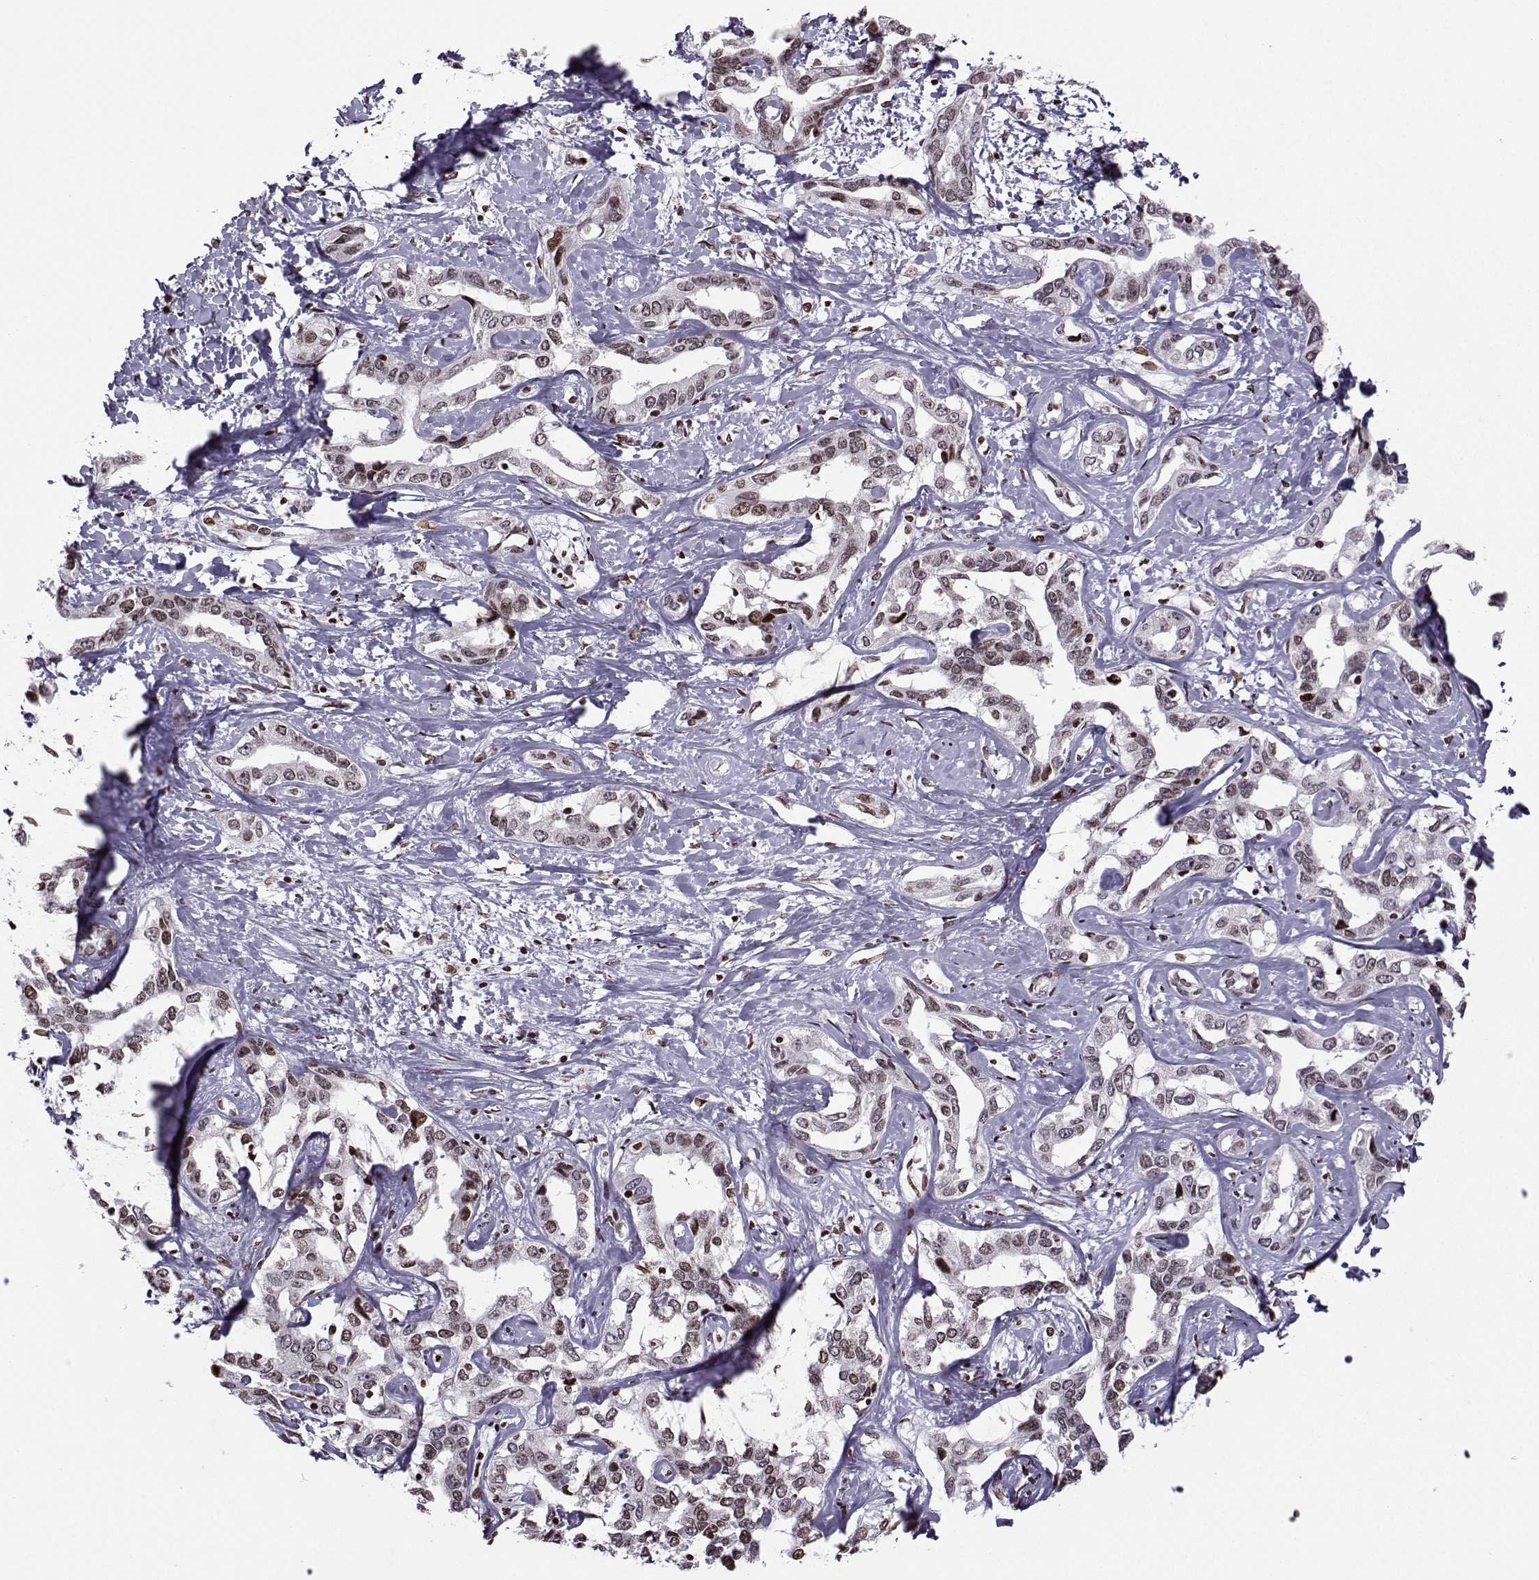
{"staining": {"intensity": "weak", "quantity": "<25%", "location": "nuclear"}, "tissue": "liver cancer", "cell_type": "Tumor cells", "image_type": "cancer", "snomed": [{"axis": "morphology", "description": "Cholangiocarcinoma"}, {"axis": "topography", "description": "Liver"}], "caption": "A histopathology image of liver cancer stained for a protein exhibits no brown staining in tumor cells. (Brightfield microscopy of DAB (3,3'-diaminobenzidine) immunohistochemistry (IHC) at high magnification).", "gene": "ZNF19", "patient": {"sex": "male", "age": 59}}